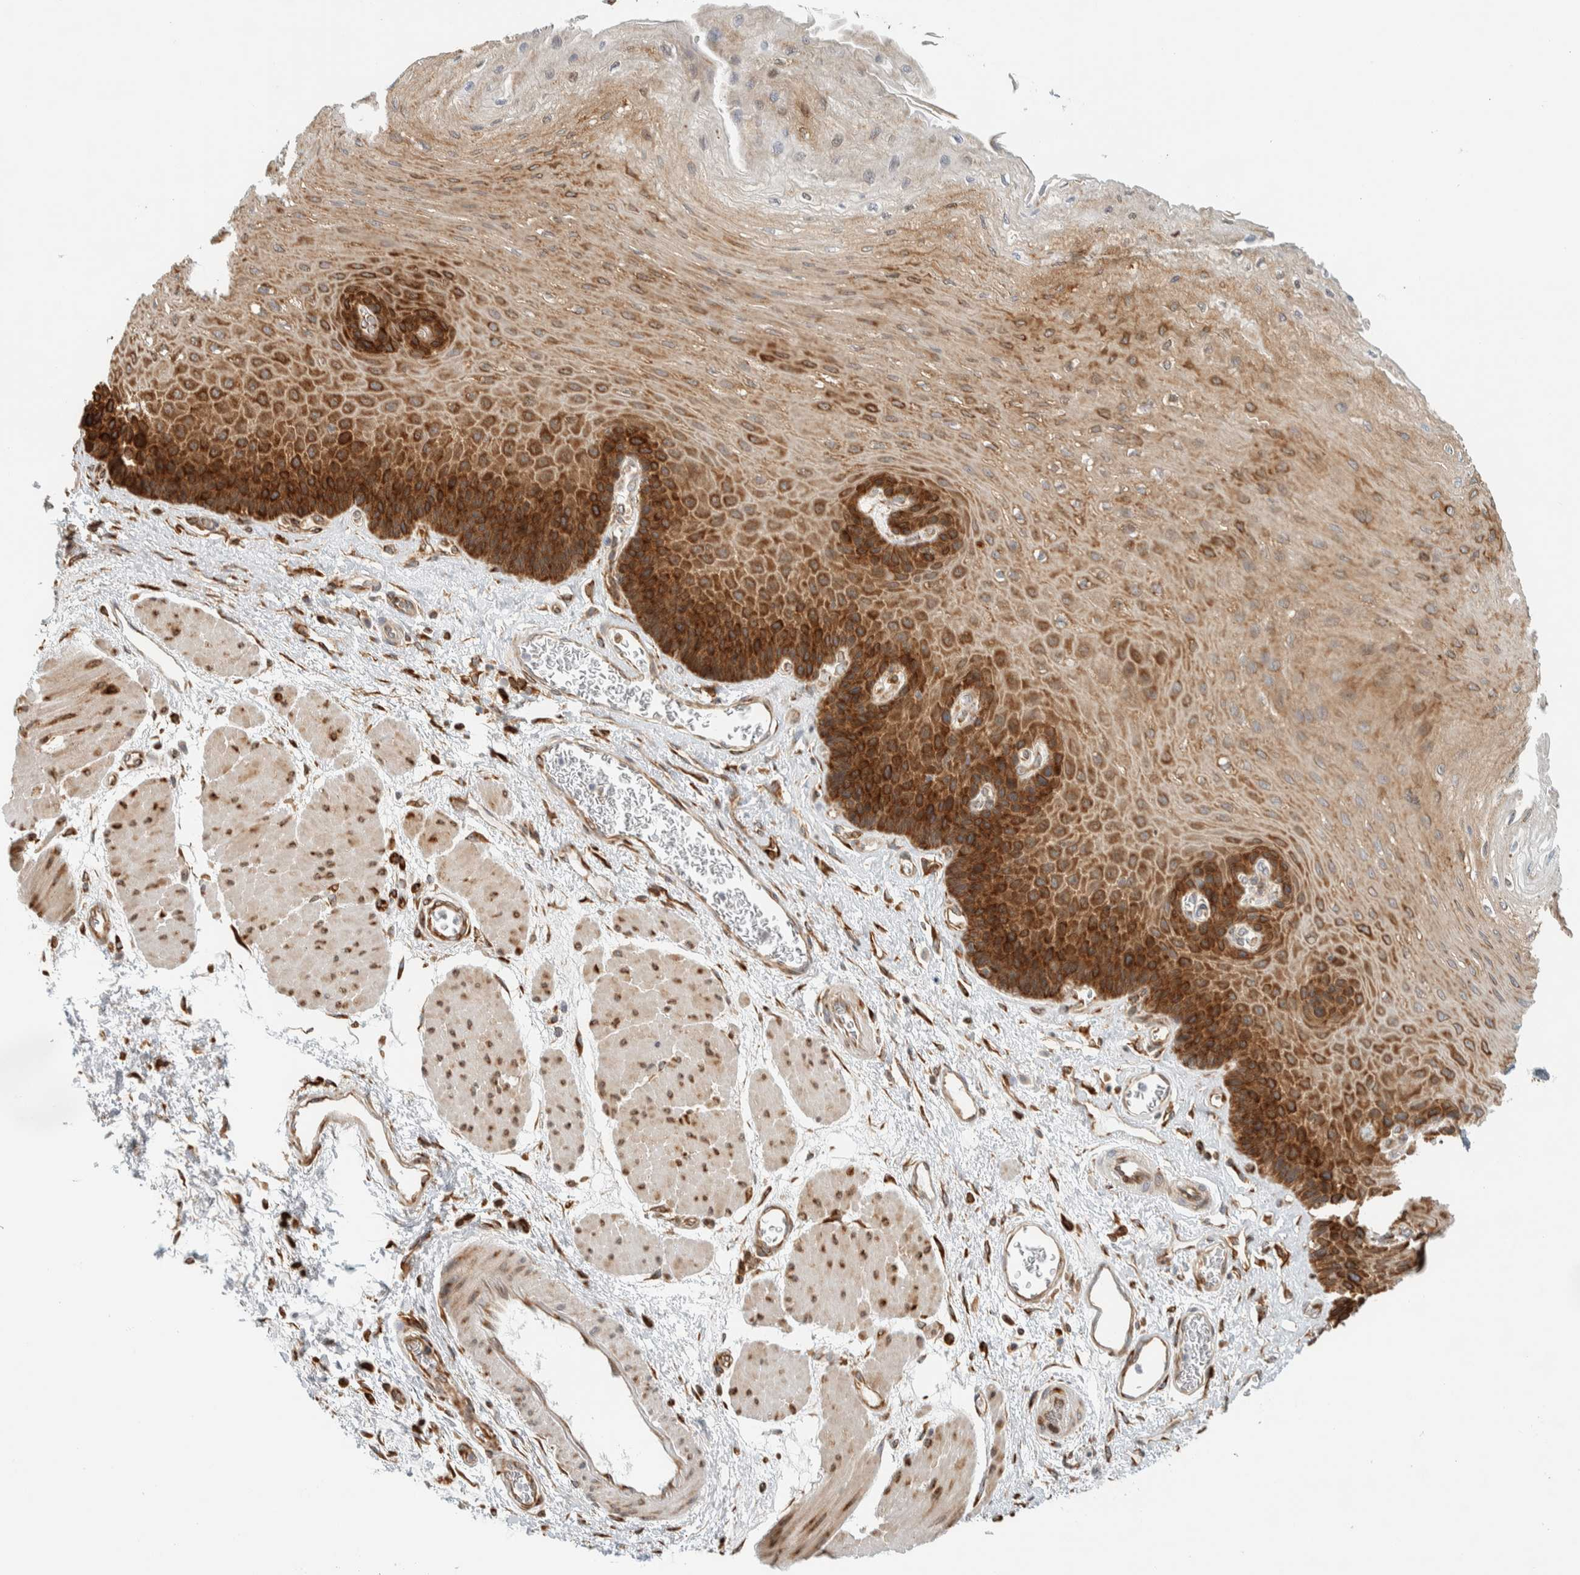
{"staining": {"intensity": "strong", "quantity": ">75%", "location": "cytoplasmic/membranous"}, "tissue": "esophagus", "cell_type": "Squamous epithelial cells", "image_type": "normal", "snomed": [{"axis": "morphology", "description": "Normal tissue, NOS"}, {"axis": "topography", "description": "Esophagus"}], "caption": "IHC histopathology image of normal esophagus: esophagus stained using immunohistochemistry demonstrates high levels of strong protein expression localized specifically in the cytoplasmic/membranous of squamous epithelial cells, appearing as a cytoplasmic/membranous brown color.", "gene": "LLGL2", "patient": {"sex": "female", "age": 72}}